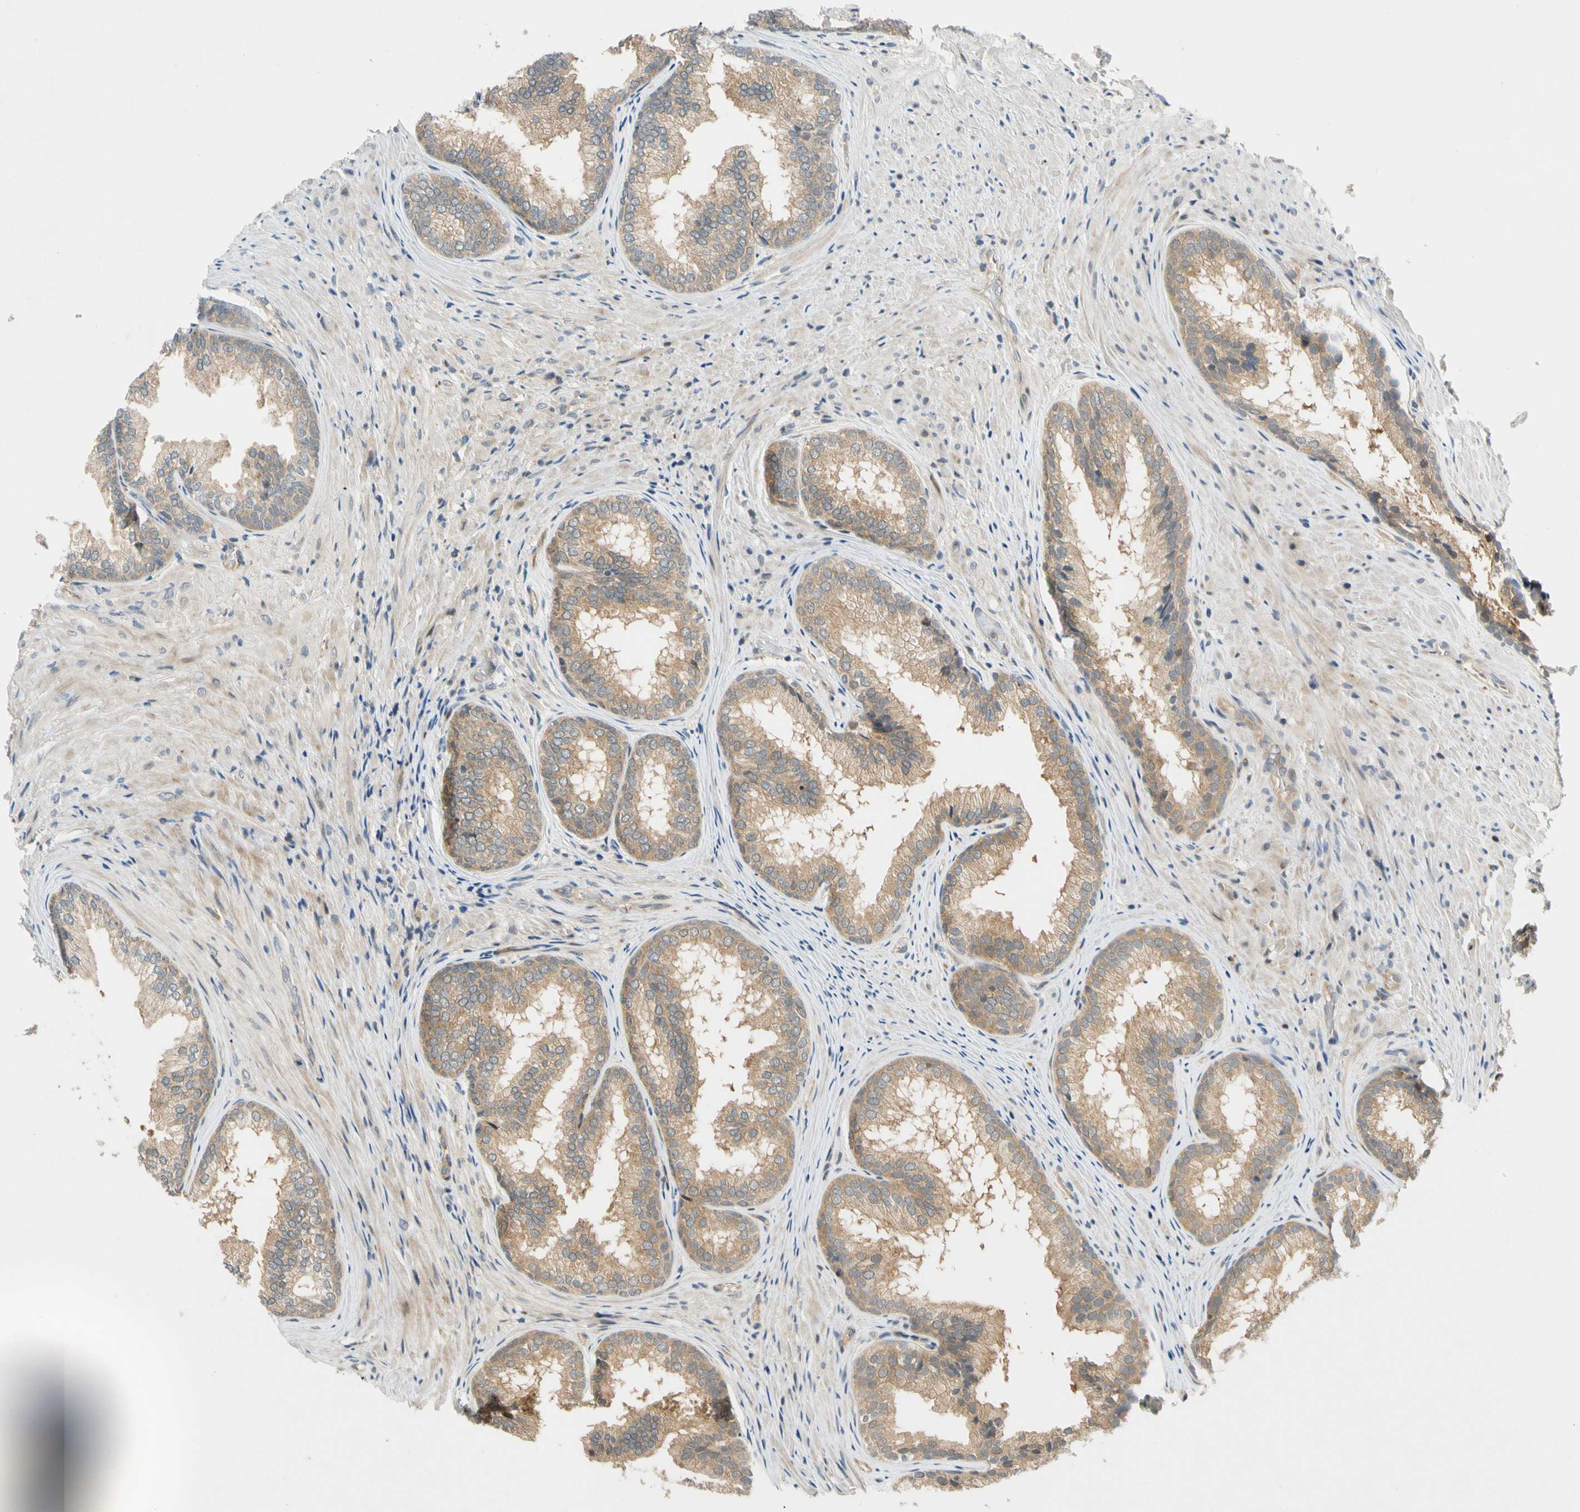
{"staining": {"intensity": "weak", "quantity": ">75%", "location": "cytoplasmic/membranous"}, "tissue": "prostate", "cell_type": "Glandular cells", "image_type": "normal", "snomed": [{"axis": "morphology", "description": "Normal tissue, NOS"}, {"axis": "topography", "description": "Prostate"}], "caption": "Protein analysis of benign prostate shows weak cytoplasmic/membranous expression in approximately >75% of glandular cells. (DAB (3,3'-diaminobenzidine) IHC with brightfield microscopy, high magnification).", "gene": "GATD1", "patient": {"sex": "male", "age": 76}}